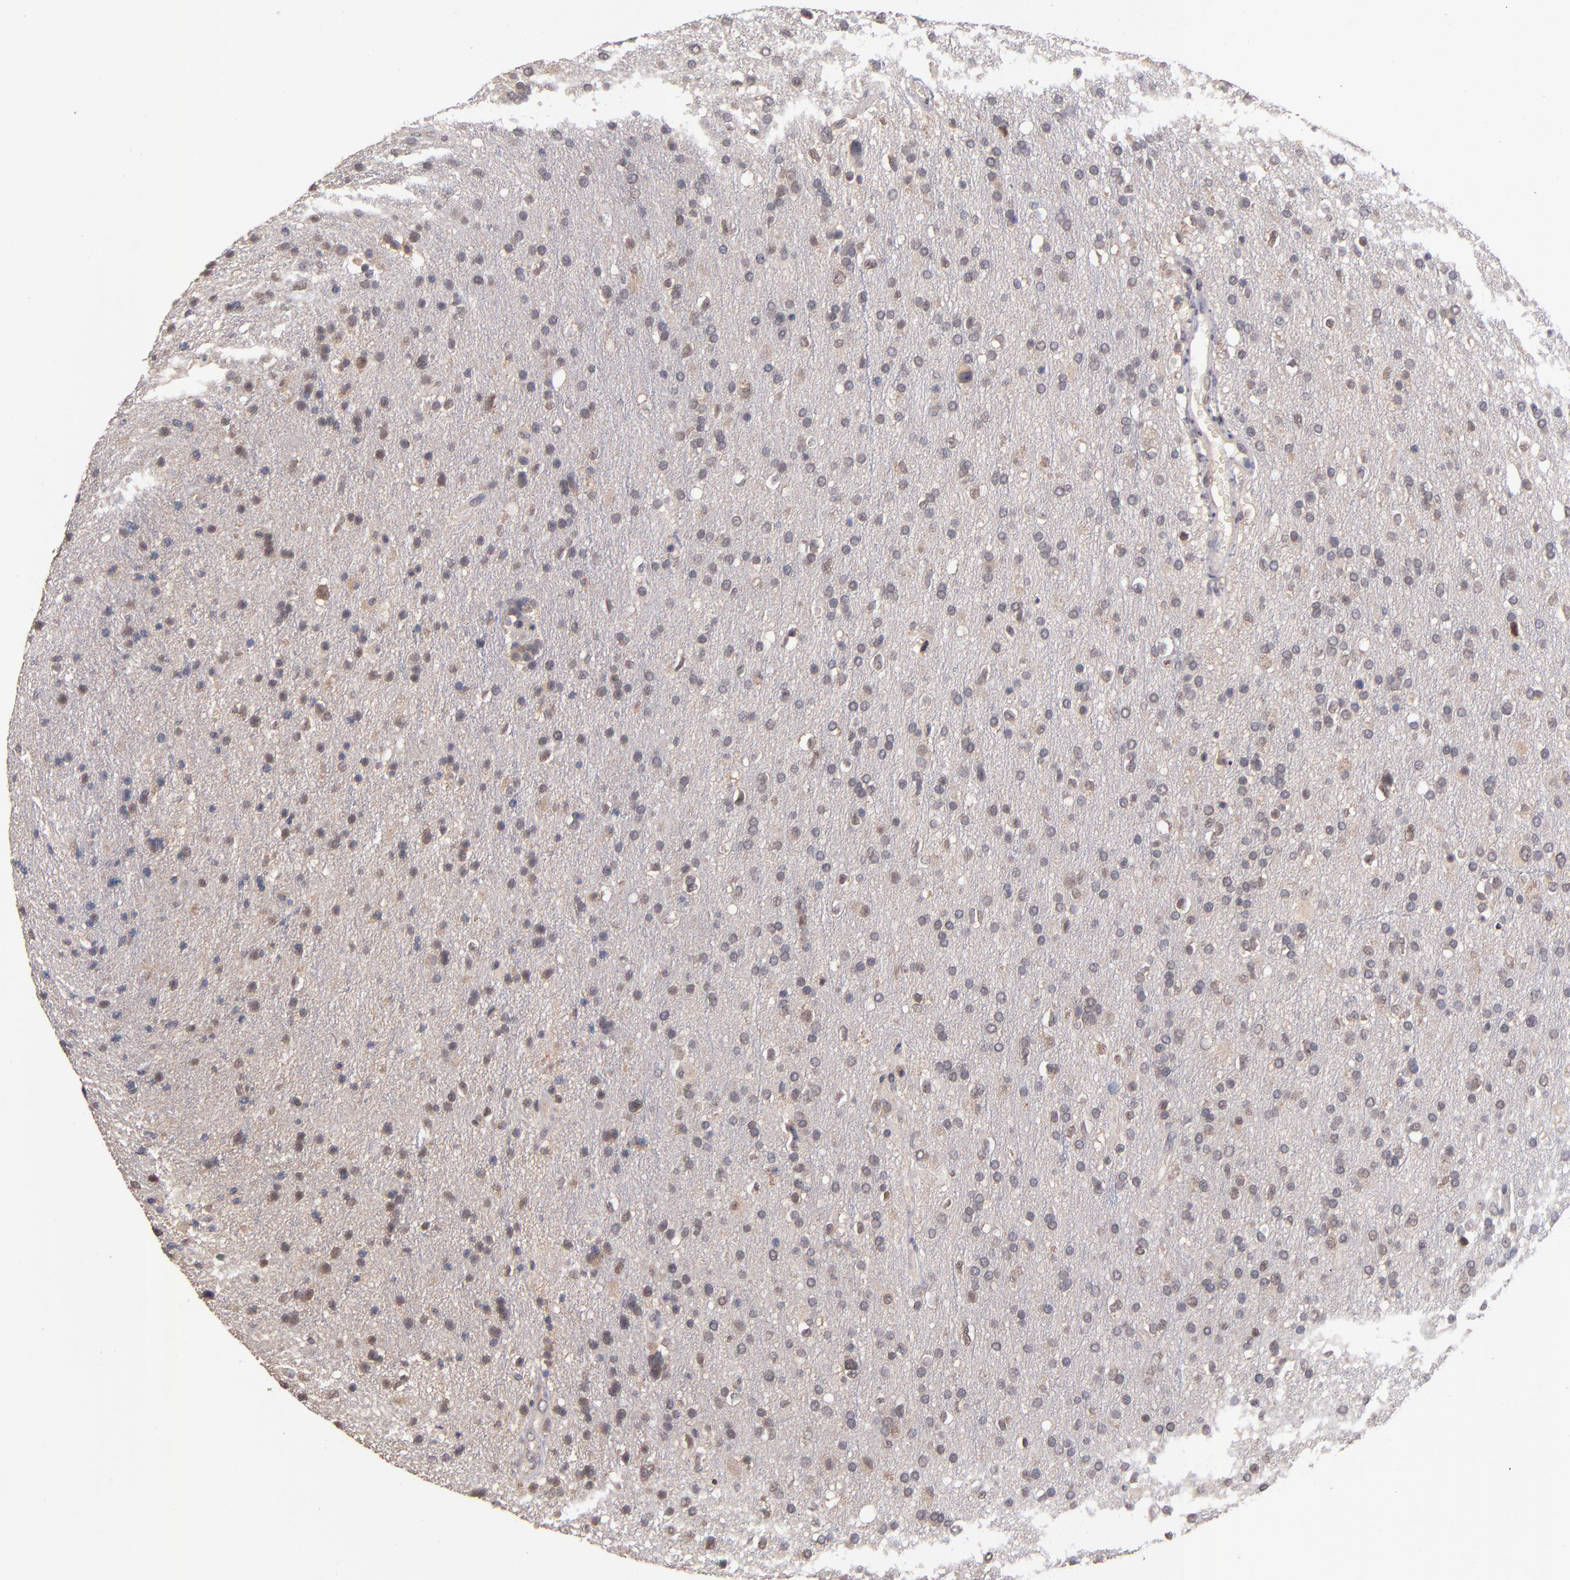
{"staining": {"intensity": "weak", "quantity": "<25%", "location": "cytoplasmic/membranous,nuclear"}, "tissue": "glioma", "cell_type": "Tumor cells", "image_type": "cancer", "snomed": [{"axis": "morphology", "description": "Glioma, malignant, High grade"}, {"axis": "topography", "description": "Brain"}], "caption": "DAB immunohistochemical staining of human malignant glioma (high-grade) demonstrates no significant positivity in tumor cells.", "gene": "PSMD10", "patient": {"sex": "male", "age": 33}}